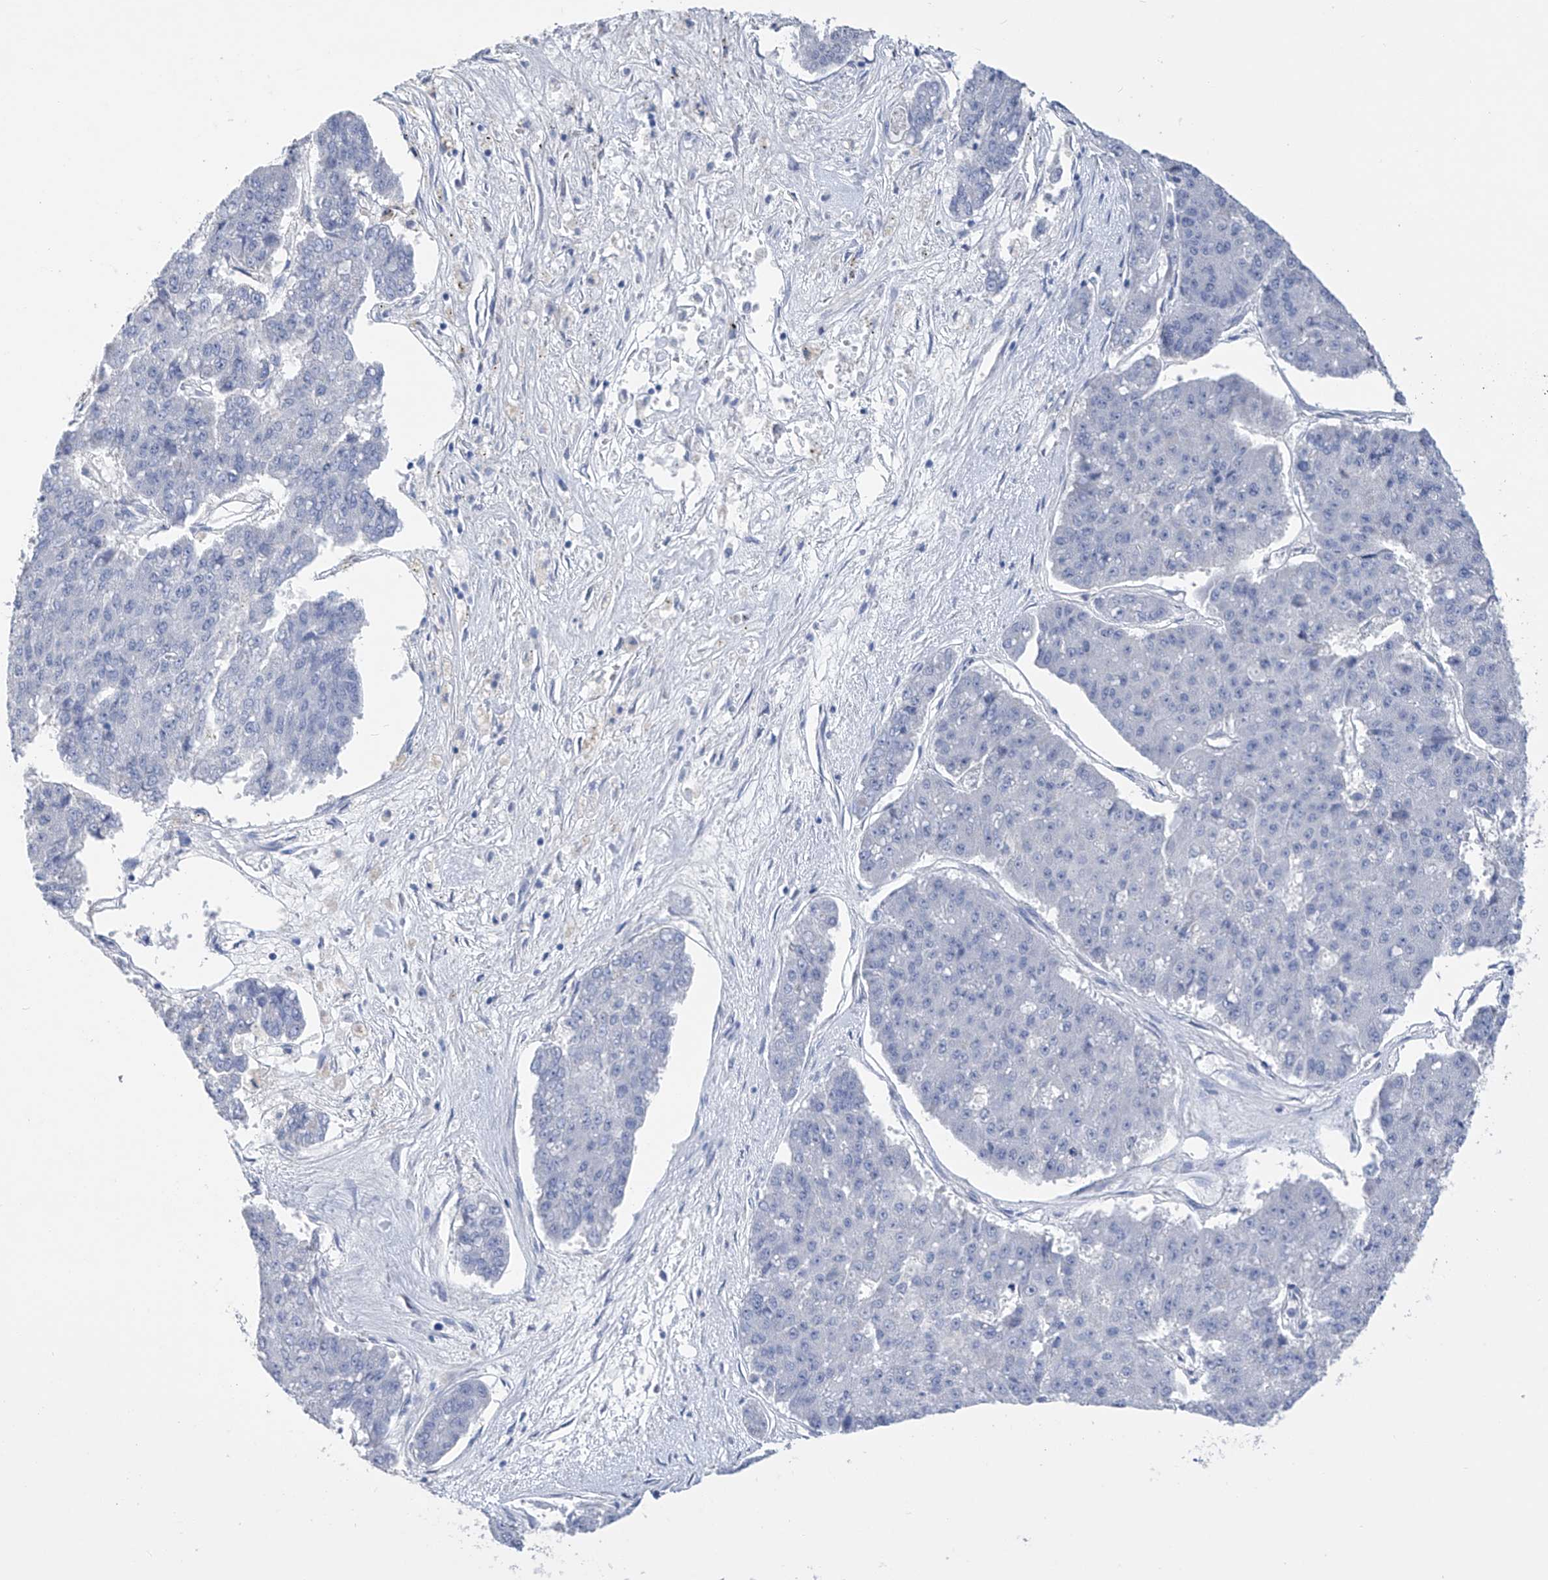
{"staining": {"intensity": "negative", "quantity": "none", "location": "none"}, "tissue": "pancreatic cancer", "cell_type": "Tumor cells", "image_type": "cancer", "snomed": [{"axis": "morphology", "description": "Adenocarcinoma, NOS"}, {"axis": "topography", "description": "Pancreas"}], "caption": "Tumor cells are negative for protein expression in human adenocarcinoma (pancreatic).", "gene": "ADRA1A", "patient": {"sex": "male", "age": 50}}